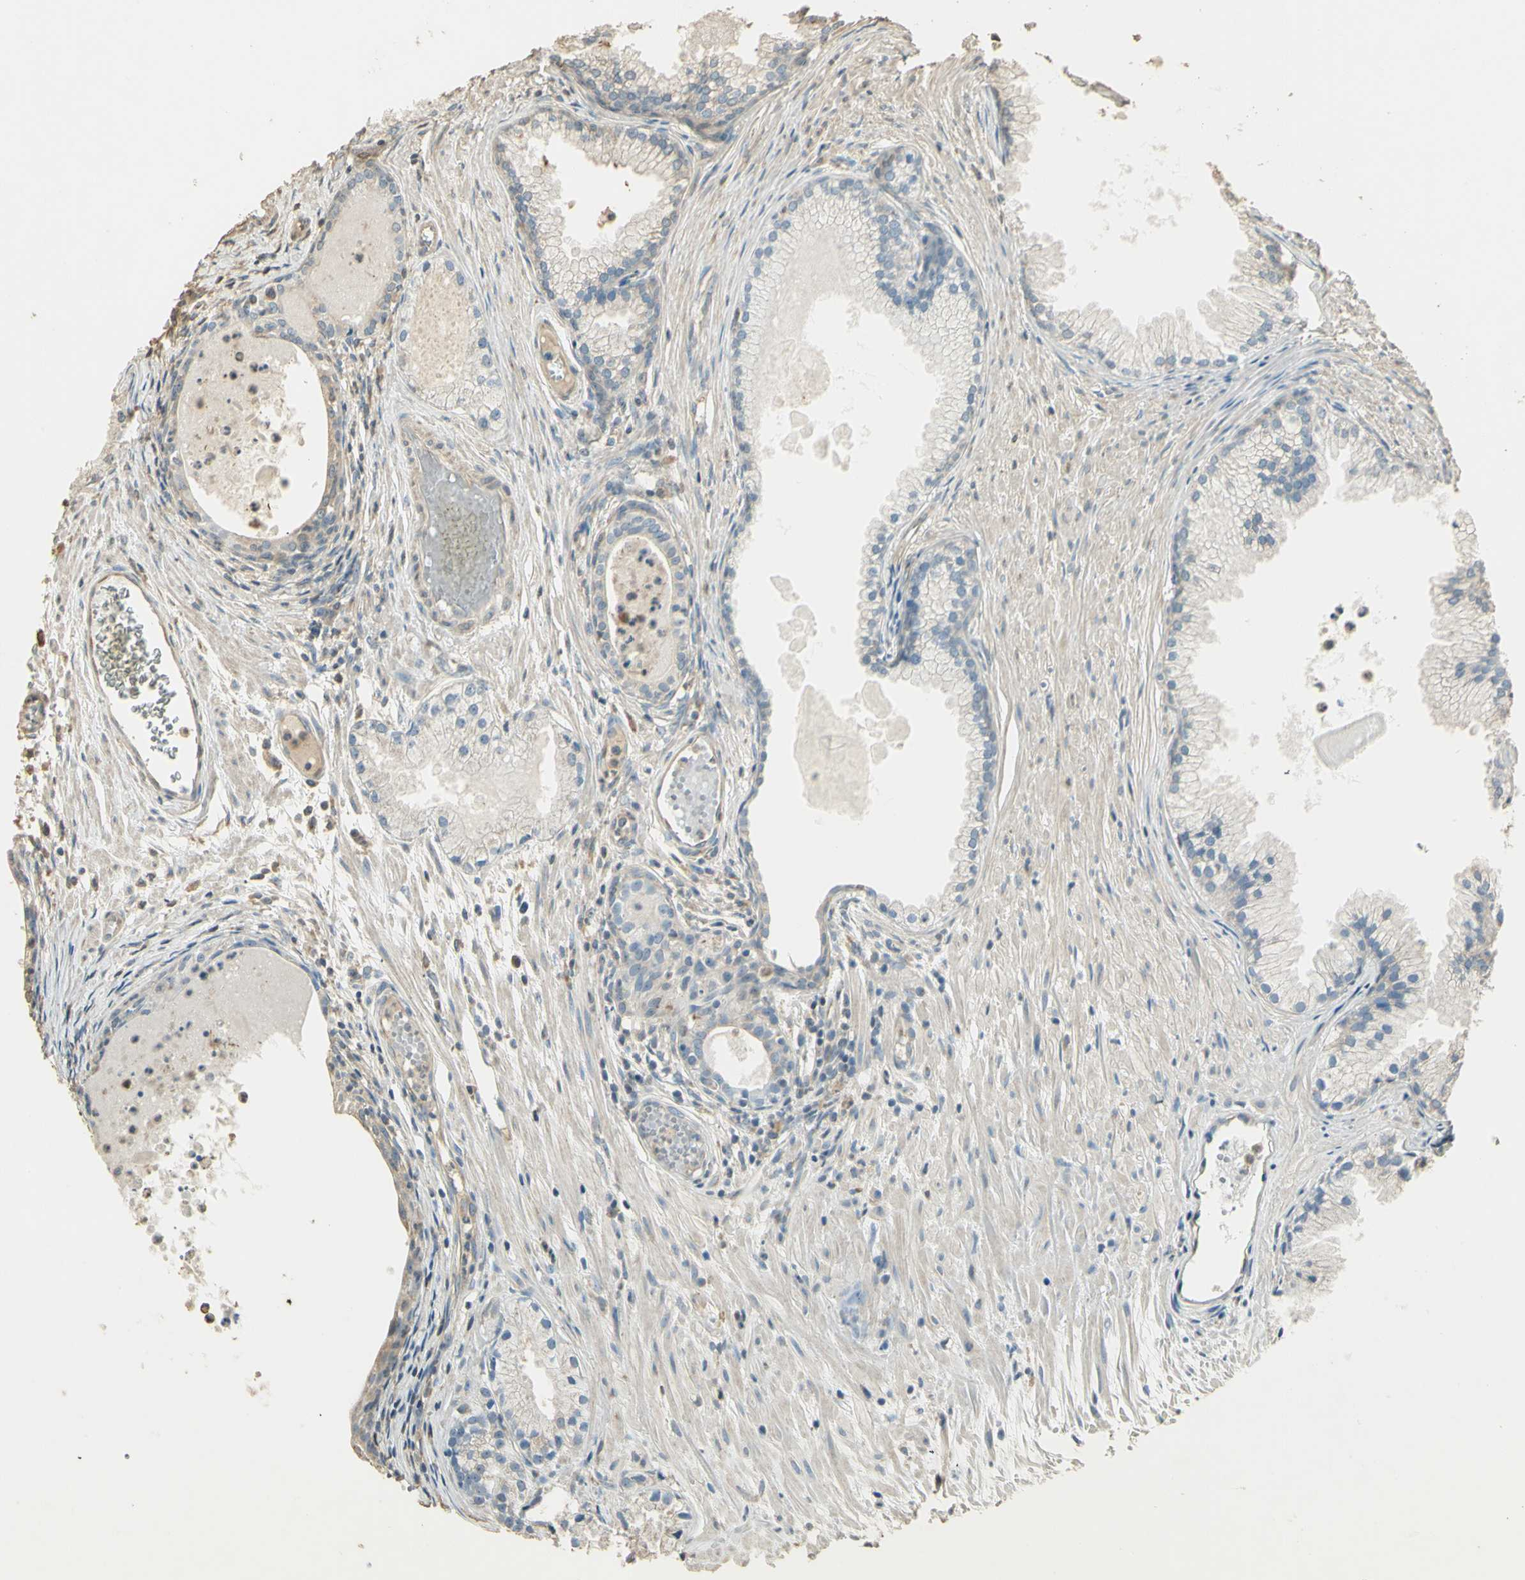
{"staining": {"intensity": "weak", "quantity": "<25%", "location": "cytoplasmic/membranous"}, "tissue": "prostate cancer", "cell_type": "Tumor cells", "image_type": "cancer", "snomed": [{"axis": "morphology", "description": "Adenocarcinoma, Low grade"}, {"axis": "topography", "description": "Prostate"}], "caption": "Prostate cancer (adenocarcinoma (low-grade)) was stained to show a protein in brown. There is no significant positivity in tumor cells.", "gene": "UXS1", "patient": {"sex": "male", "age": 72}}